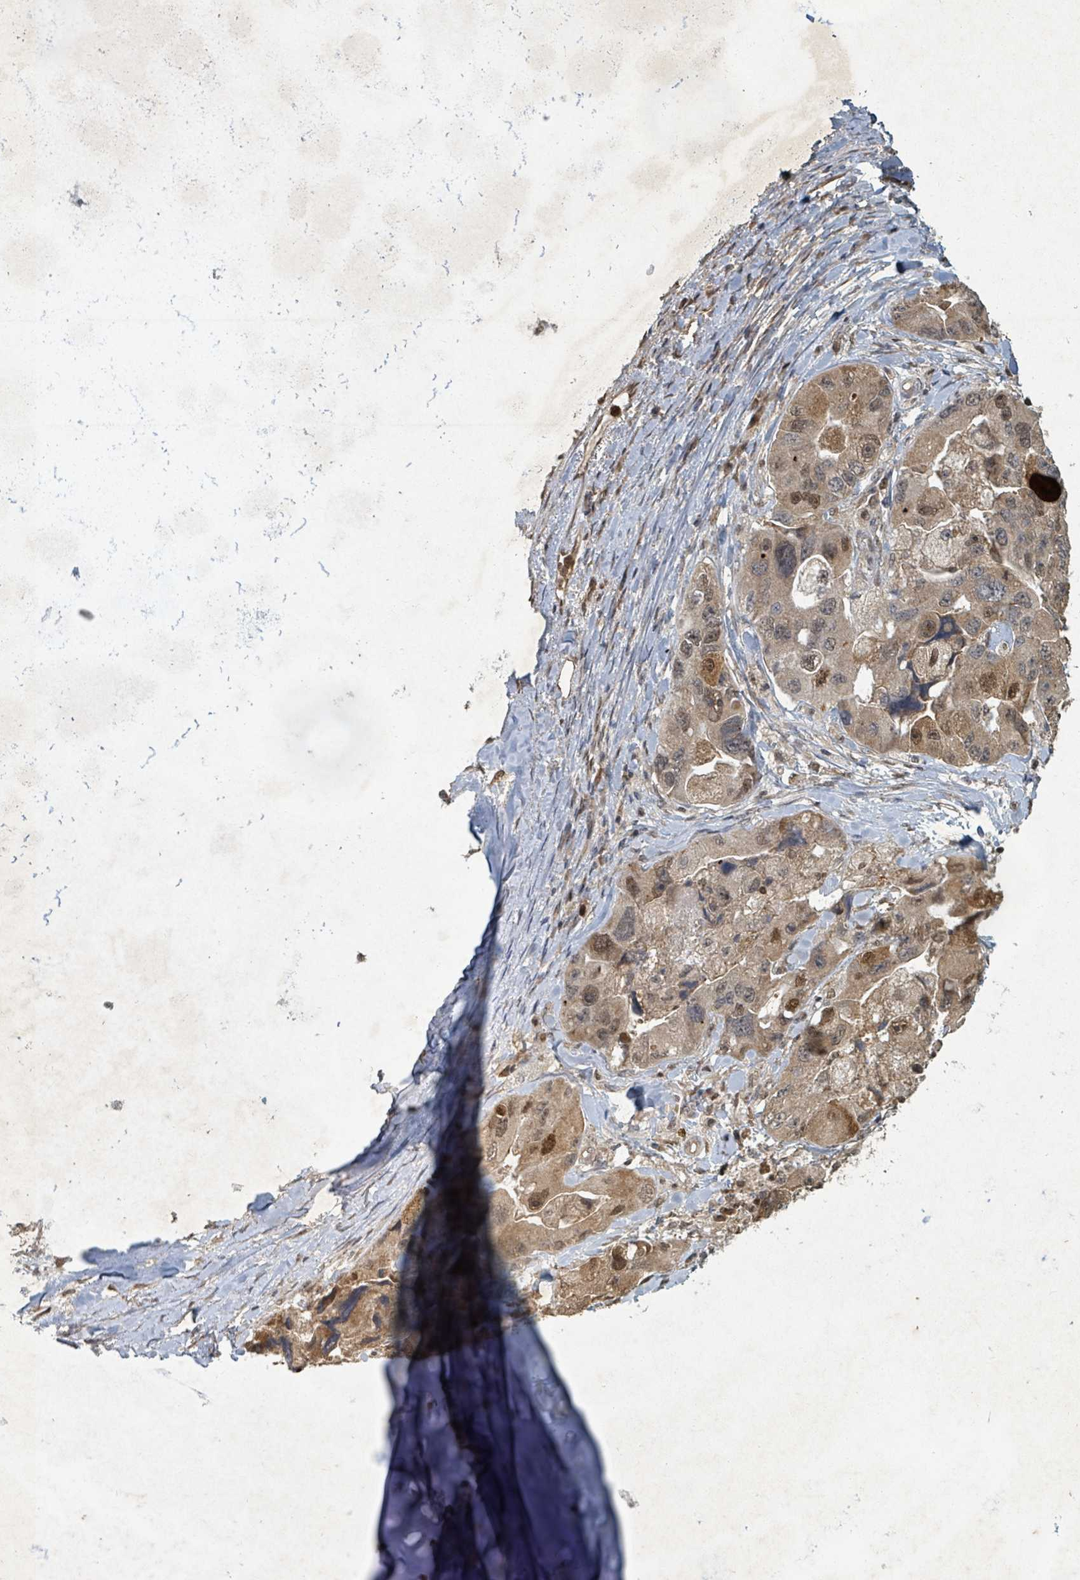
{"staining": {"intensity": "moderate", "quantity": ">75%", "location": "cytoplasmic/membranous,nuclear"}, "tissue": "lung cancer", "cell_type": "Tumor cells", "image_type": "cancer", "snomed": [{"axis": "morphology", "description": "Adenocarcinoma, NOS"}, {"axis": "topography", "description": "Lung"}], "caption": "About >75% of tumor cells in human lung cancer display moderate cytoplasmic/membranous and nuclear protein staining as visualized by brown immunohistochemical staining.", "gene": "KDM4E", "patient": {"sex": "female", "age": 54}}